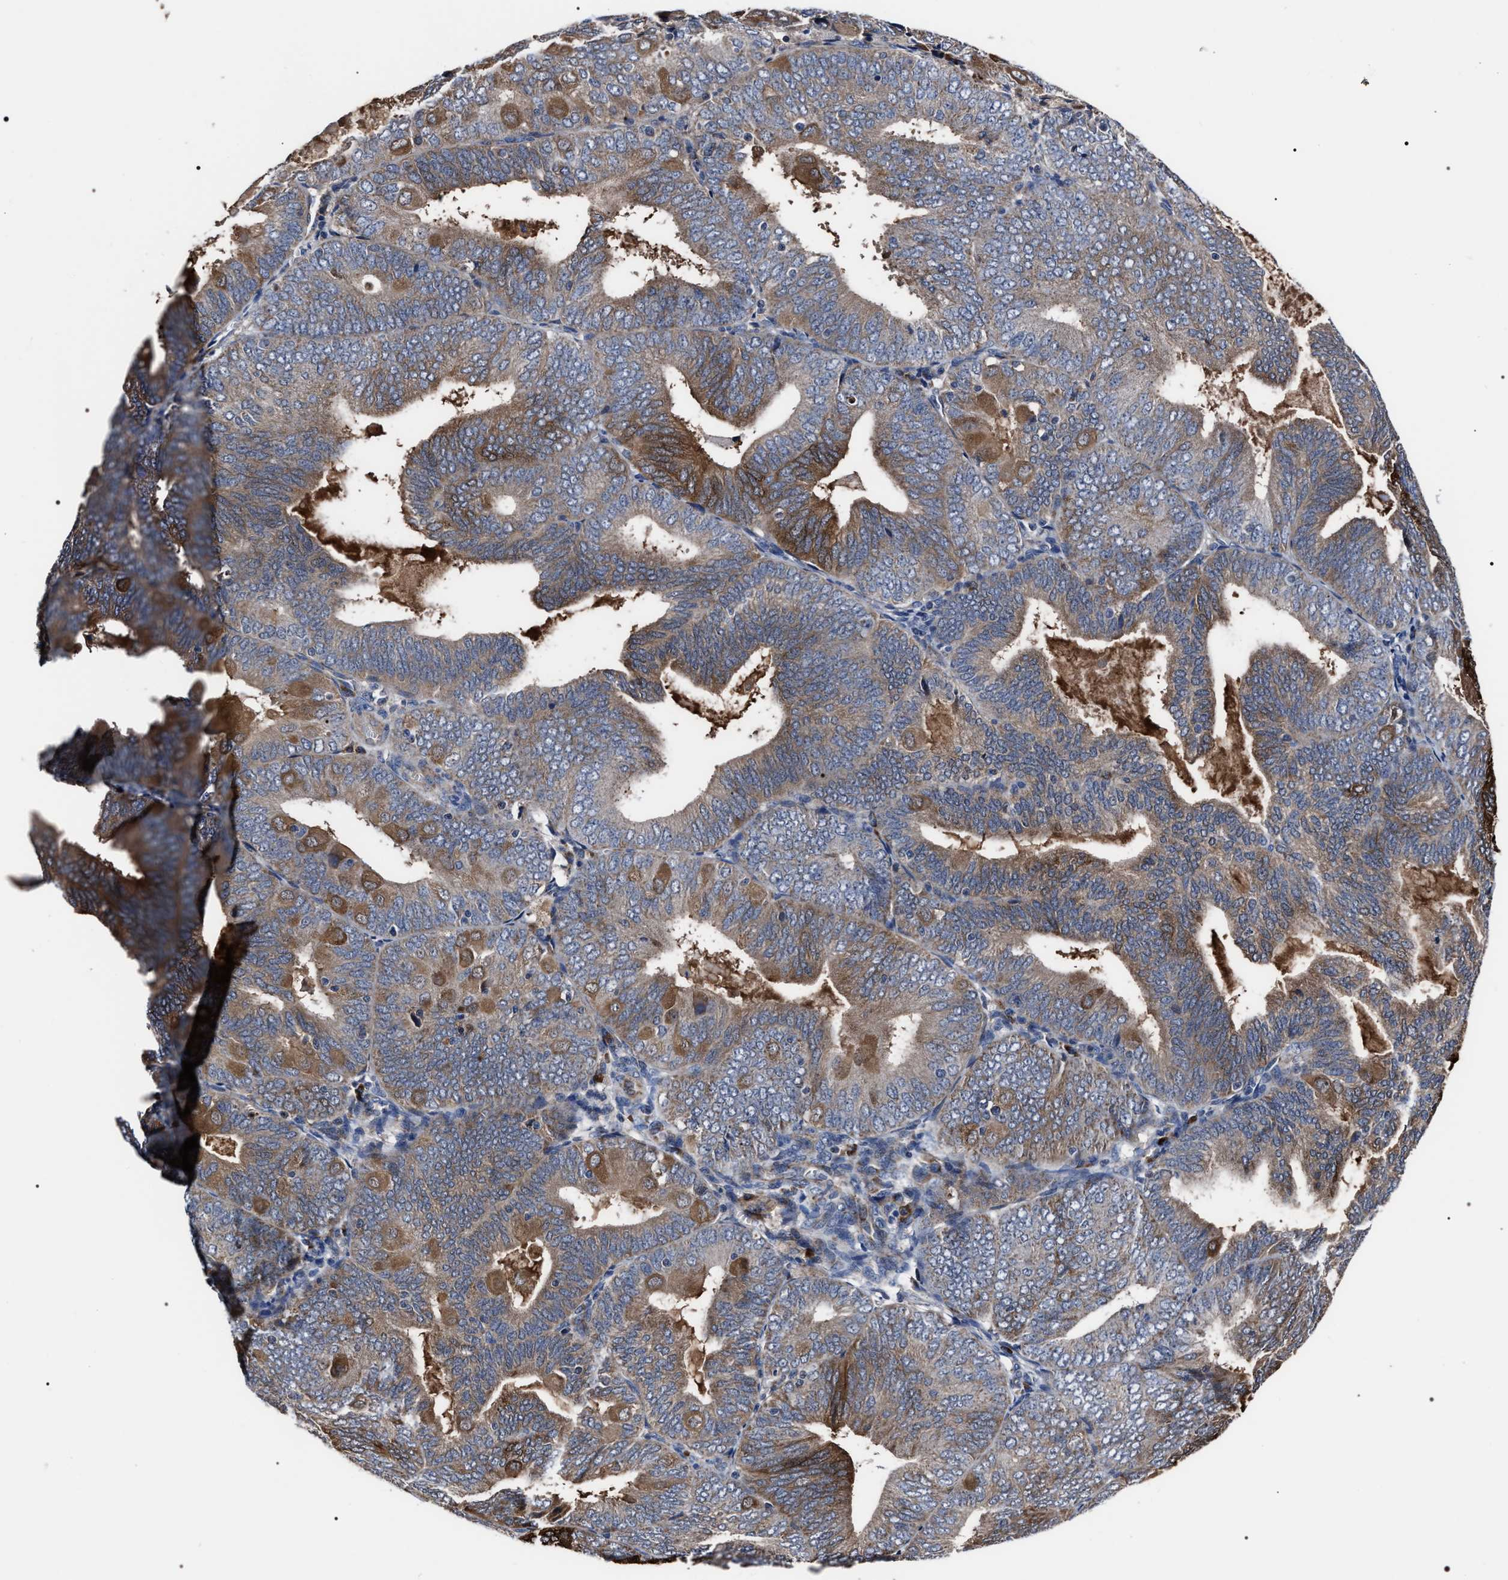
{"staining": {"intensity": "moderate", "quantity": ">75%", "location": "cytoplasmic/membranous"}, "tissue": "endometrial cancer", "cell_type": "Tumor cells", "image_type": "cancer", "snomed": [{"axis": "morphology", "description": "Adenocarcinoma, NOS"}, {"axis": "topography", "description": "Endometrium"}], "caption": "High-power microscopy captured an IHC image of endometrial cancer, revealing moderate cytoplasmic/membranous staining in approximately >75% of tumor cells.", "gene": "MACC1", "patient": {"sex": "female", "age": 81}}